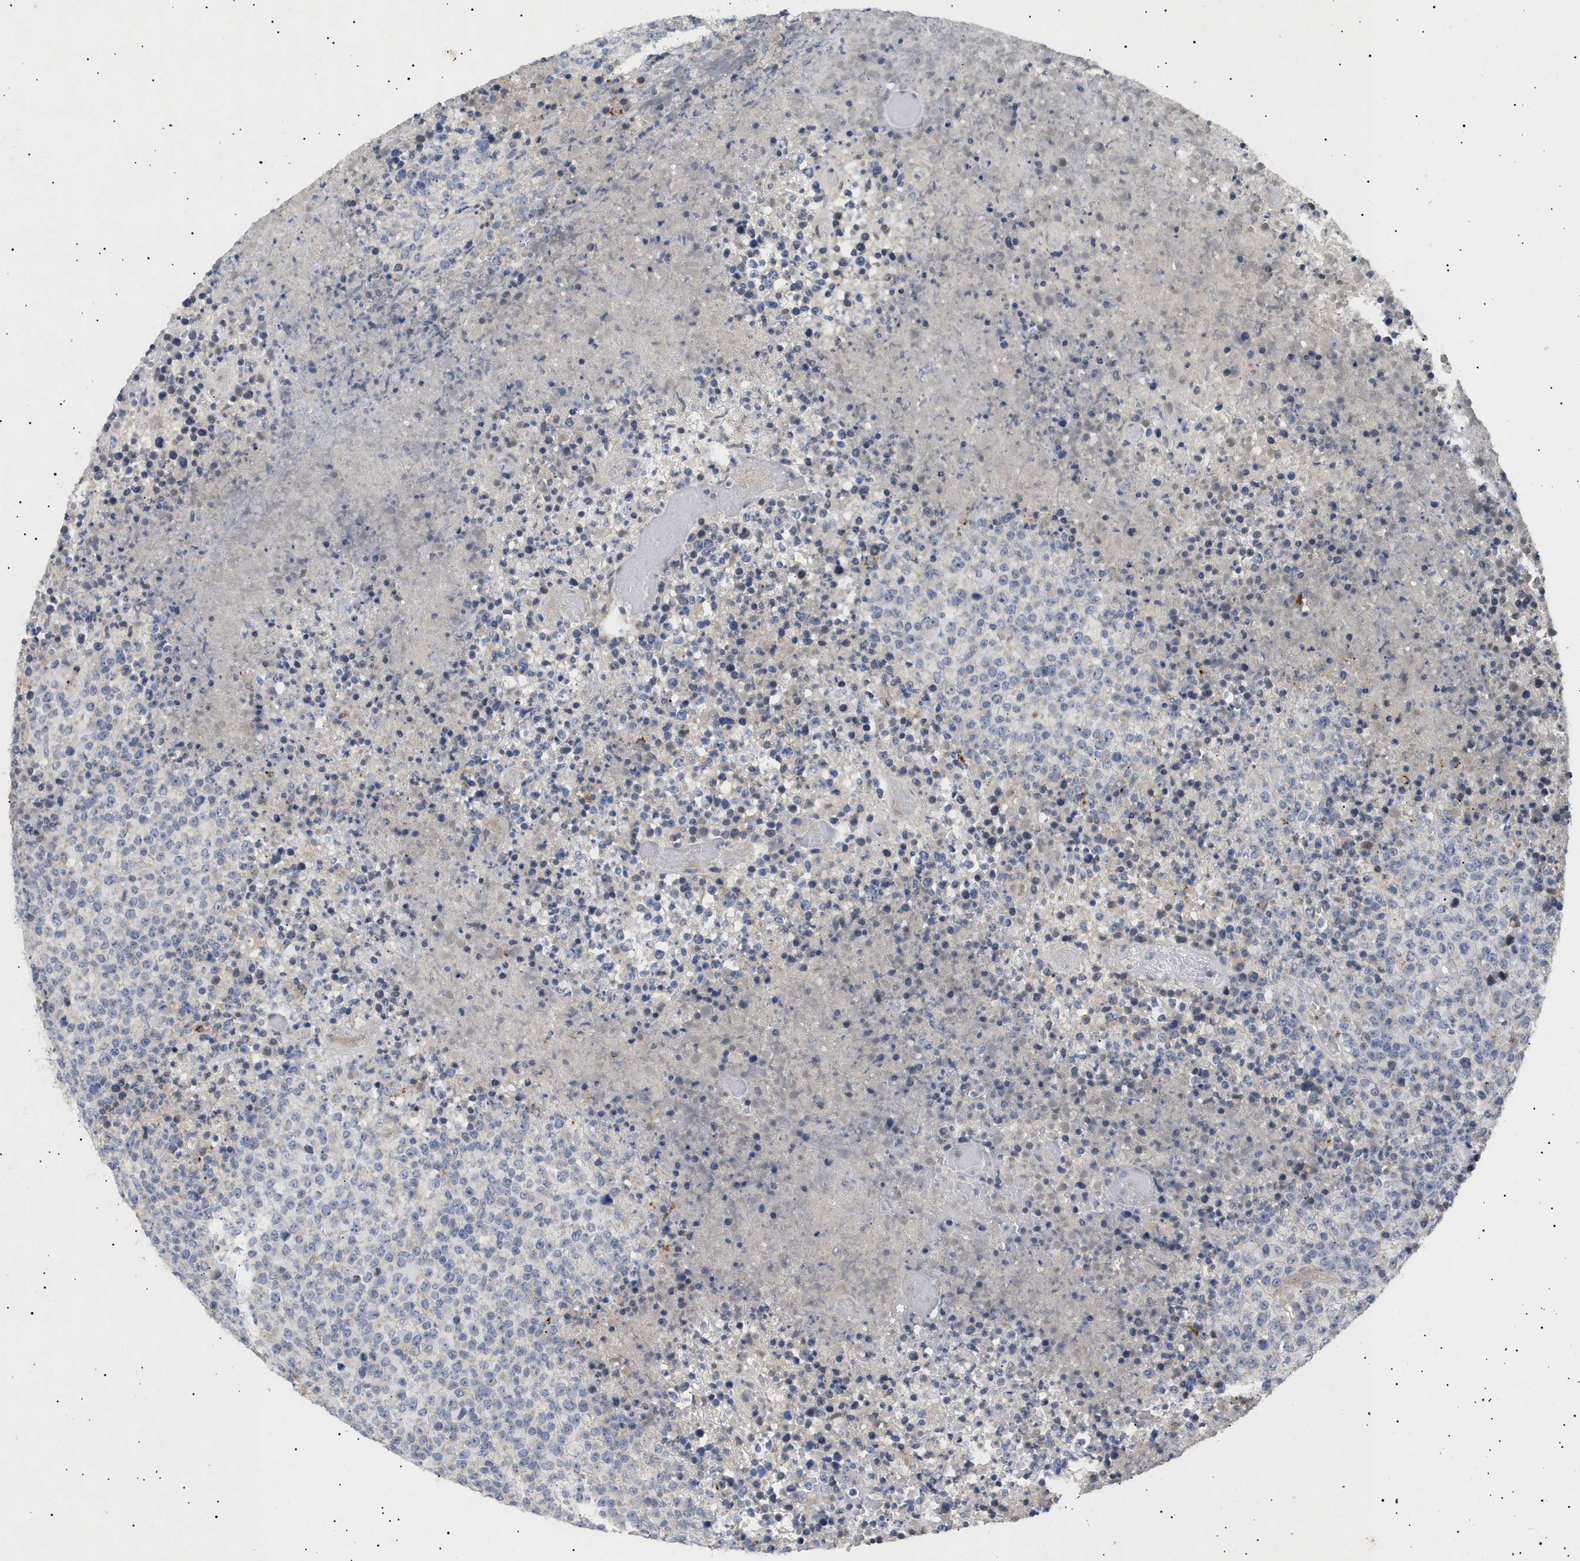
{"staining": {"intensity": "negative", "quantity": "none", "location": "none"}, "tissue": "lymphoma", "cell_type": "Tumor cells", "image_type": "cancer", "snomed": [{"axis": "morphology", "description": "Malignant lymphoma, non-Hodgkin's type, High grade"}, {"axis": "topography", "description": "Lymph node"}], "caption": "Tumor cells show no significant protein expression in lymphoma.", "gene": "SIRT5", "patient": {"sex": "male", "age": 13}}